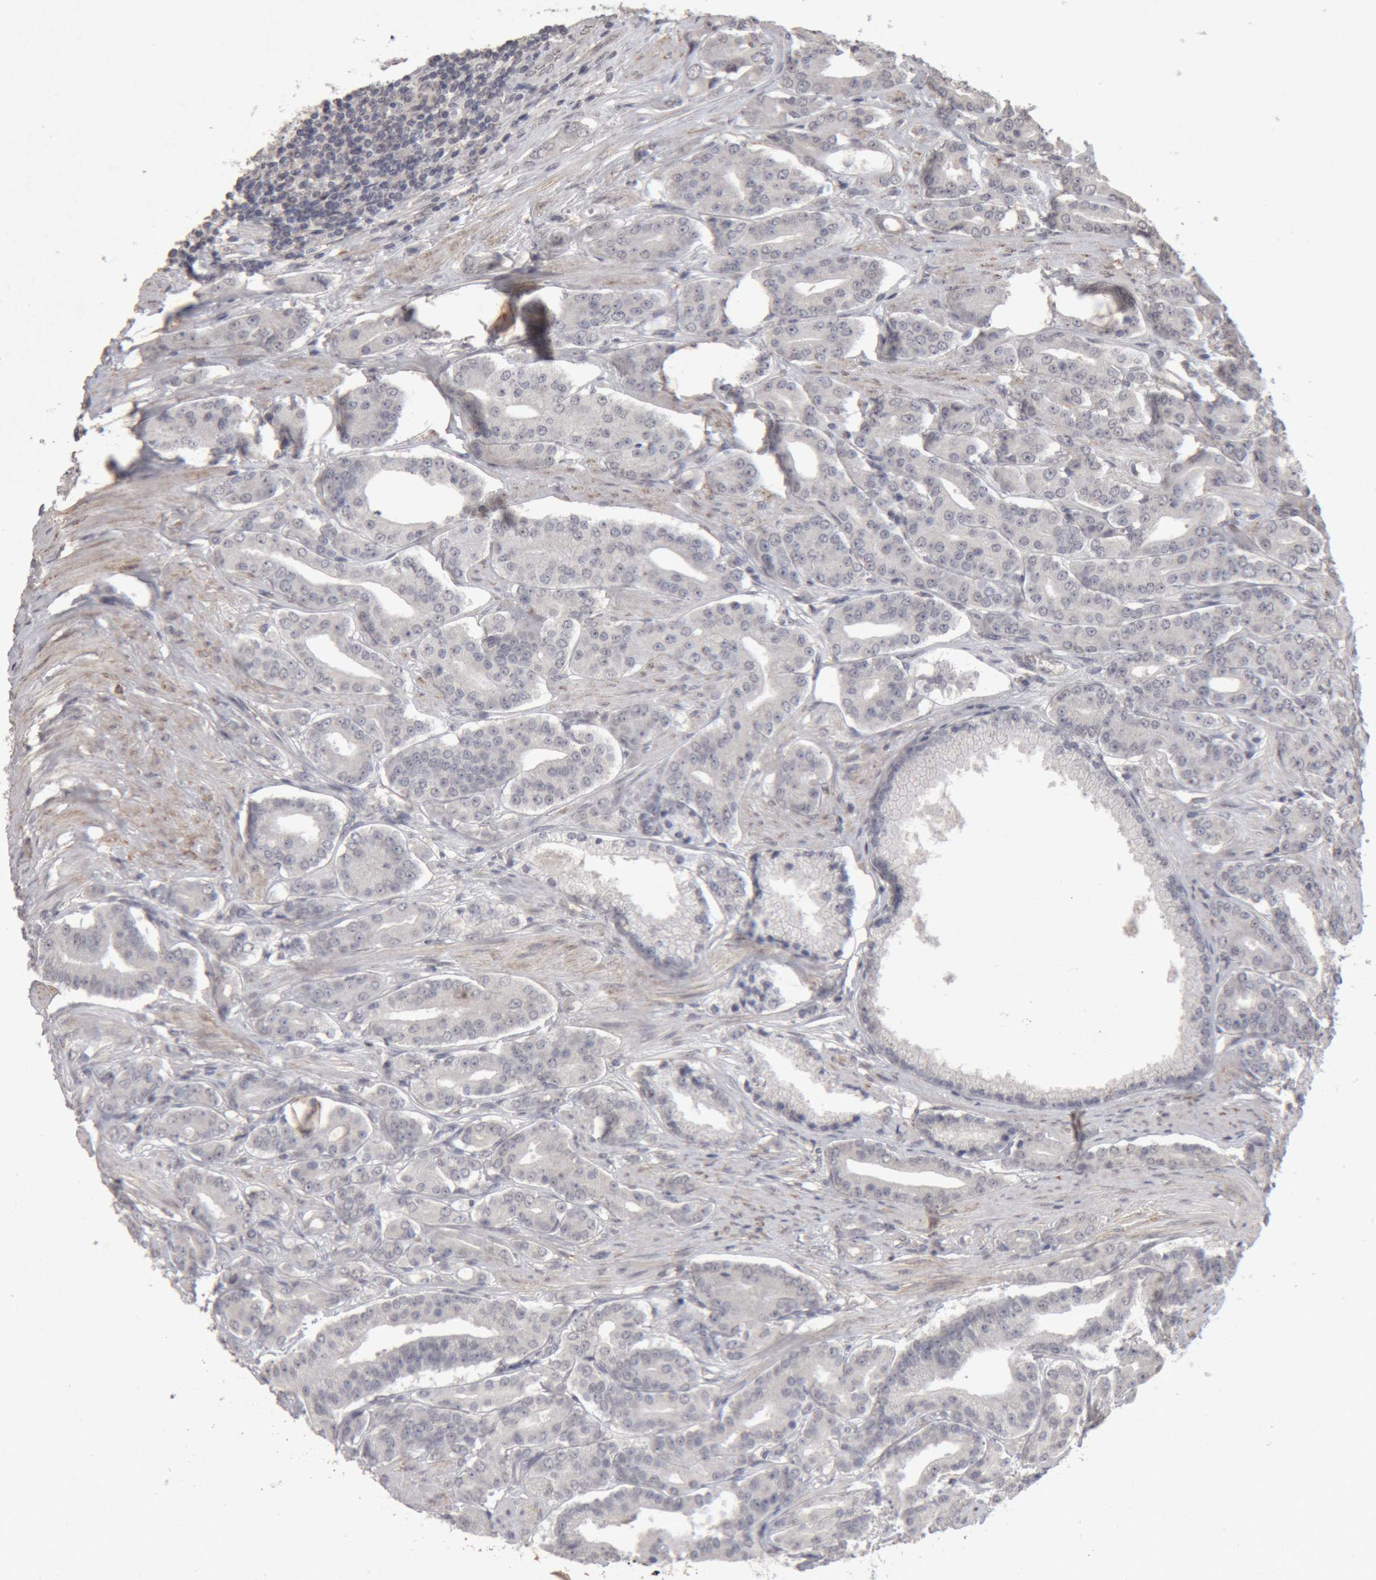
{"staining": {"intensity": "negative", "quantity": "none", "location": "none"}, "tissue": "prostate cancer", "cell_type": "Tumor cells", "image_type": "cancer", "snomed": [{"axis": "morphology", "description": "Adenocarcinoma, High grade"}, {"axis": "topography", "description": "Prostate"}], "caption": "The image exhibits no staining of tumor cells in prostate high-grade adenocarcinoma.", "gene": "MEP1A", "patient": {"sex": "male", "age": 71}}